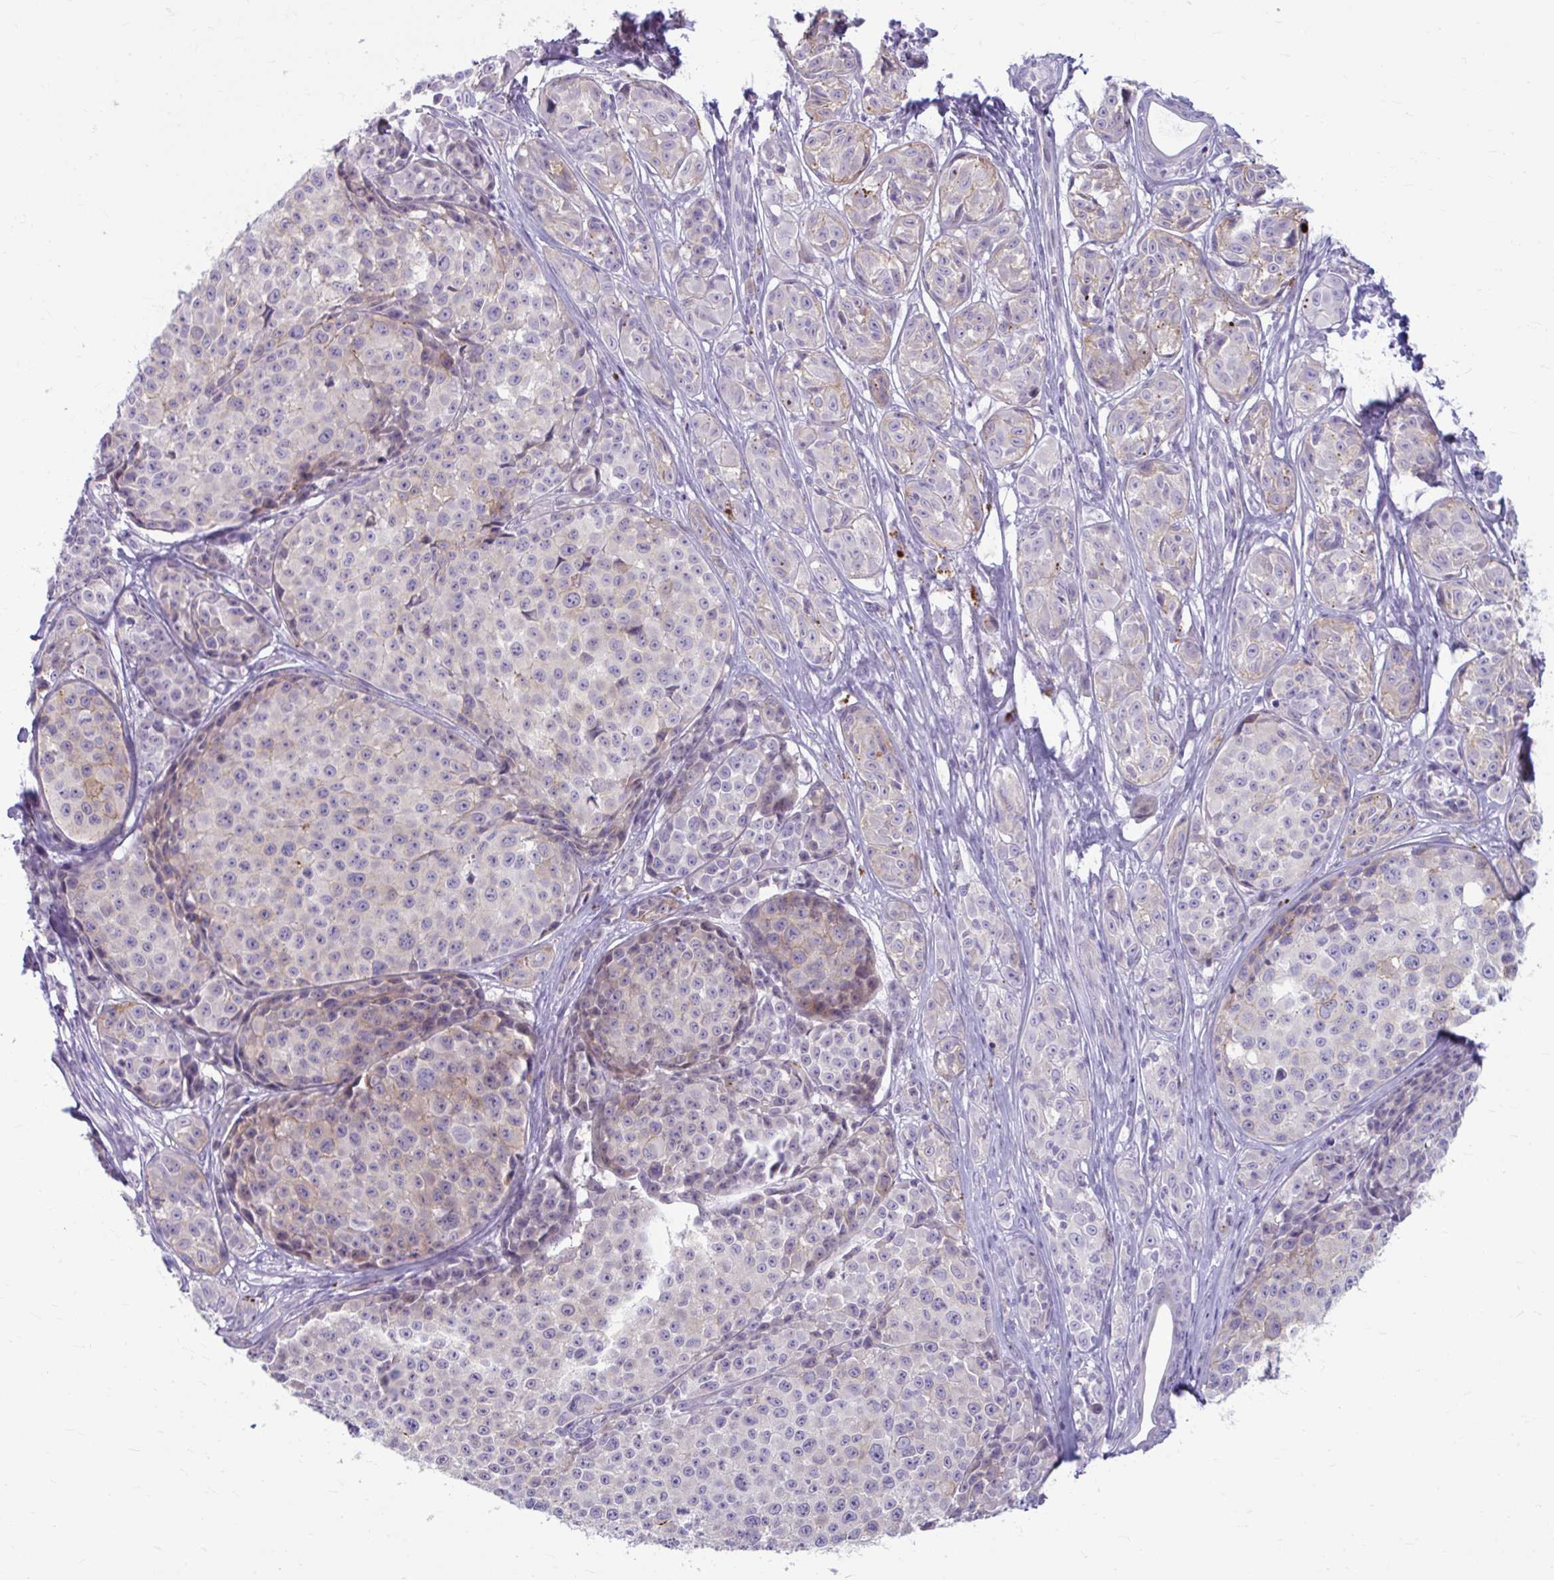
{"staining": {"intensity": "negative", "quantity": "none", "location": "none"}, "tissue": "melanoma", "cell_type": "Tumor cells", "image_type": "cancer", "snomed": [{"axis": "morphology", "description": "Malignant melanoma, NOS"}, {"axis": "topography", "description": "Skin"}], "caption": "Immunohistochemical staining of malignant melanoma displays no significant positivity in tumor cells. (DAB (3,3'-diaminobenzidine) immunohistochemistry (IHC), high magnification).", "gene": "CHIA", "patient": {"sex": "female", "age": 35}}